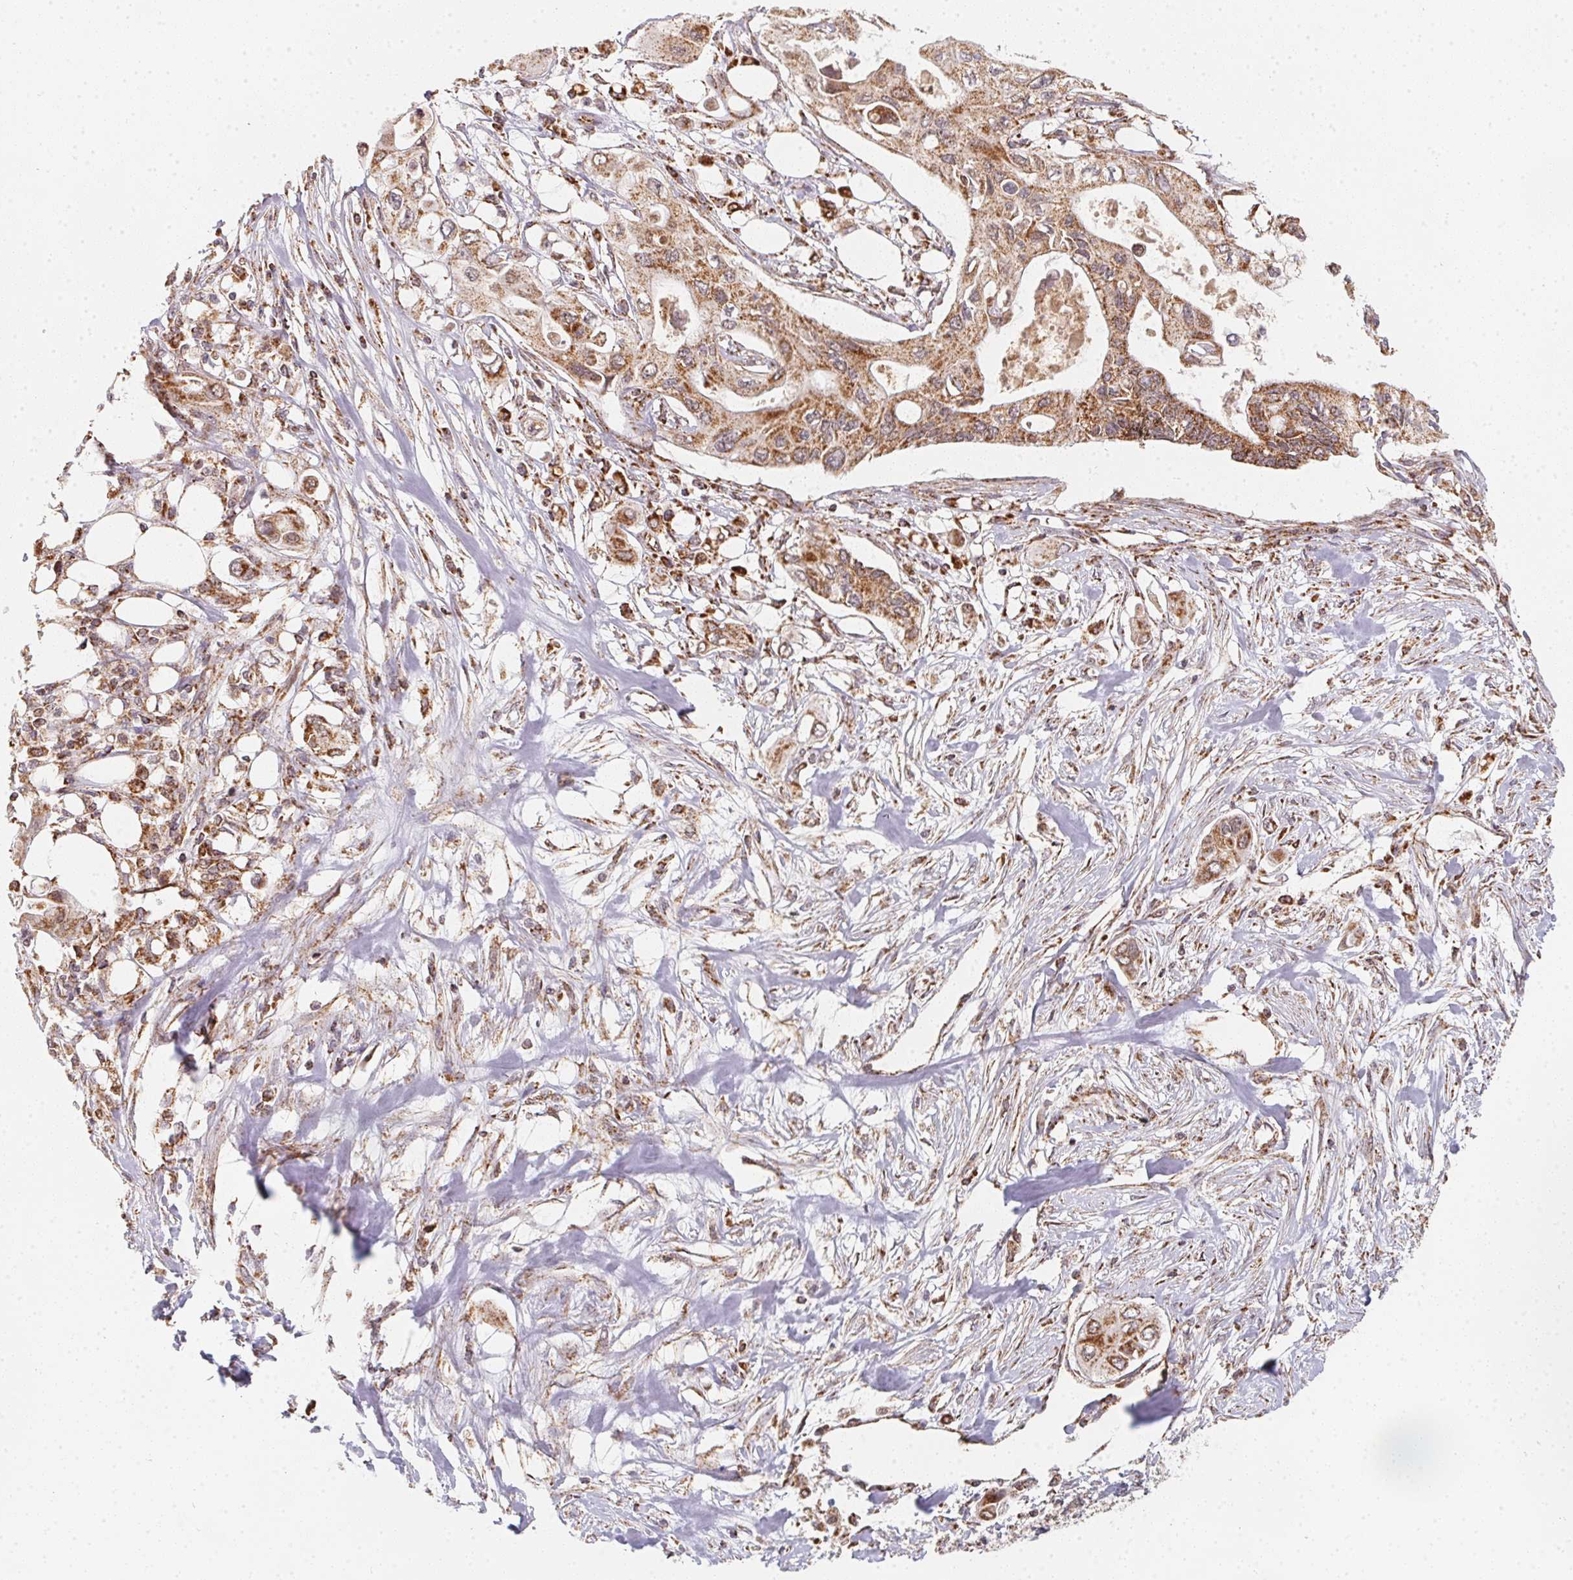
{"staining": {"intensity": "moderate", "quantity": ">75%", "location": "cytoplasmic/membranous"}, "tissue": "pancreatic cancer", "cell_type": "Tumor cells", "image_type": "cancer", "snomed": [{"axis": "morphology", "description": "Adenocarcinoma, NOS"}, {"axis": "topography", "description": "Pancreas"}], "caption": "Moderate cytoplasmic/membranous staining for a protein is present in approximately >75% of tumor cells of pancreatic cancer using immunohistochemistry.", "gene": "NDUFS6", "patient": {"sex": "female", "age": 63}}